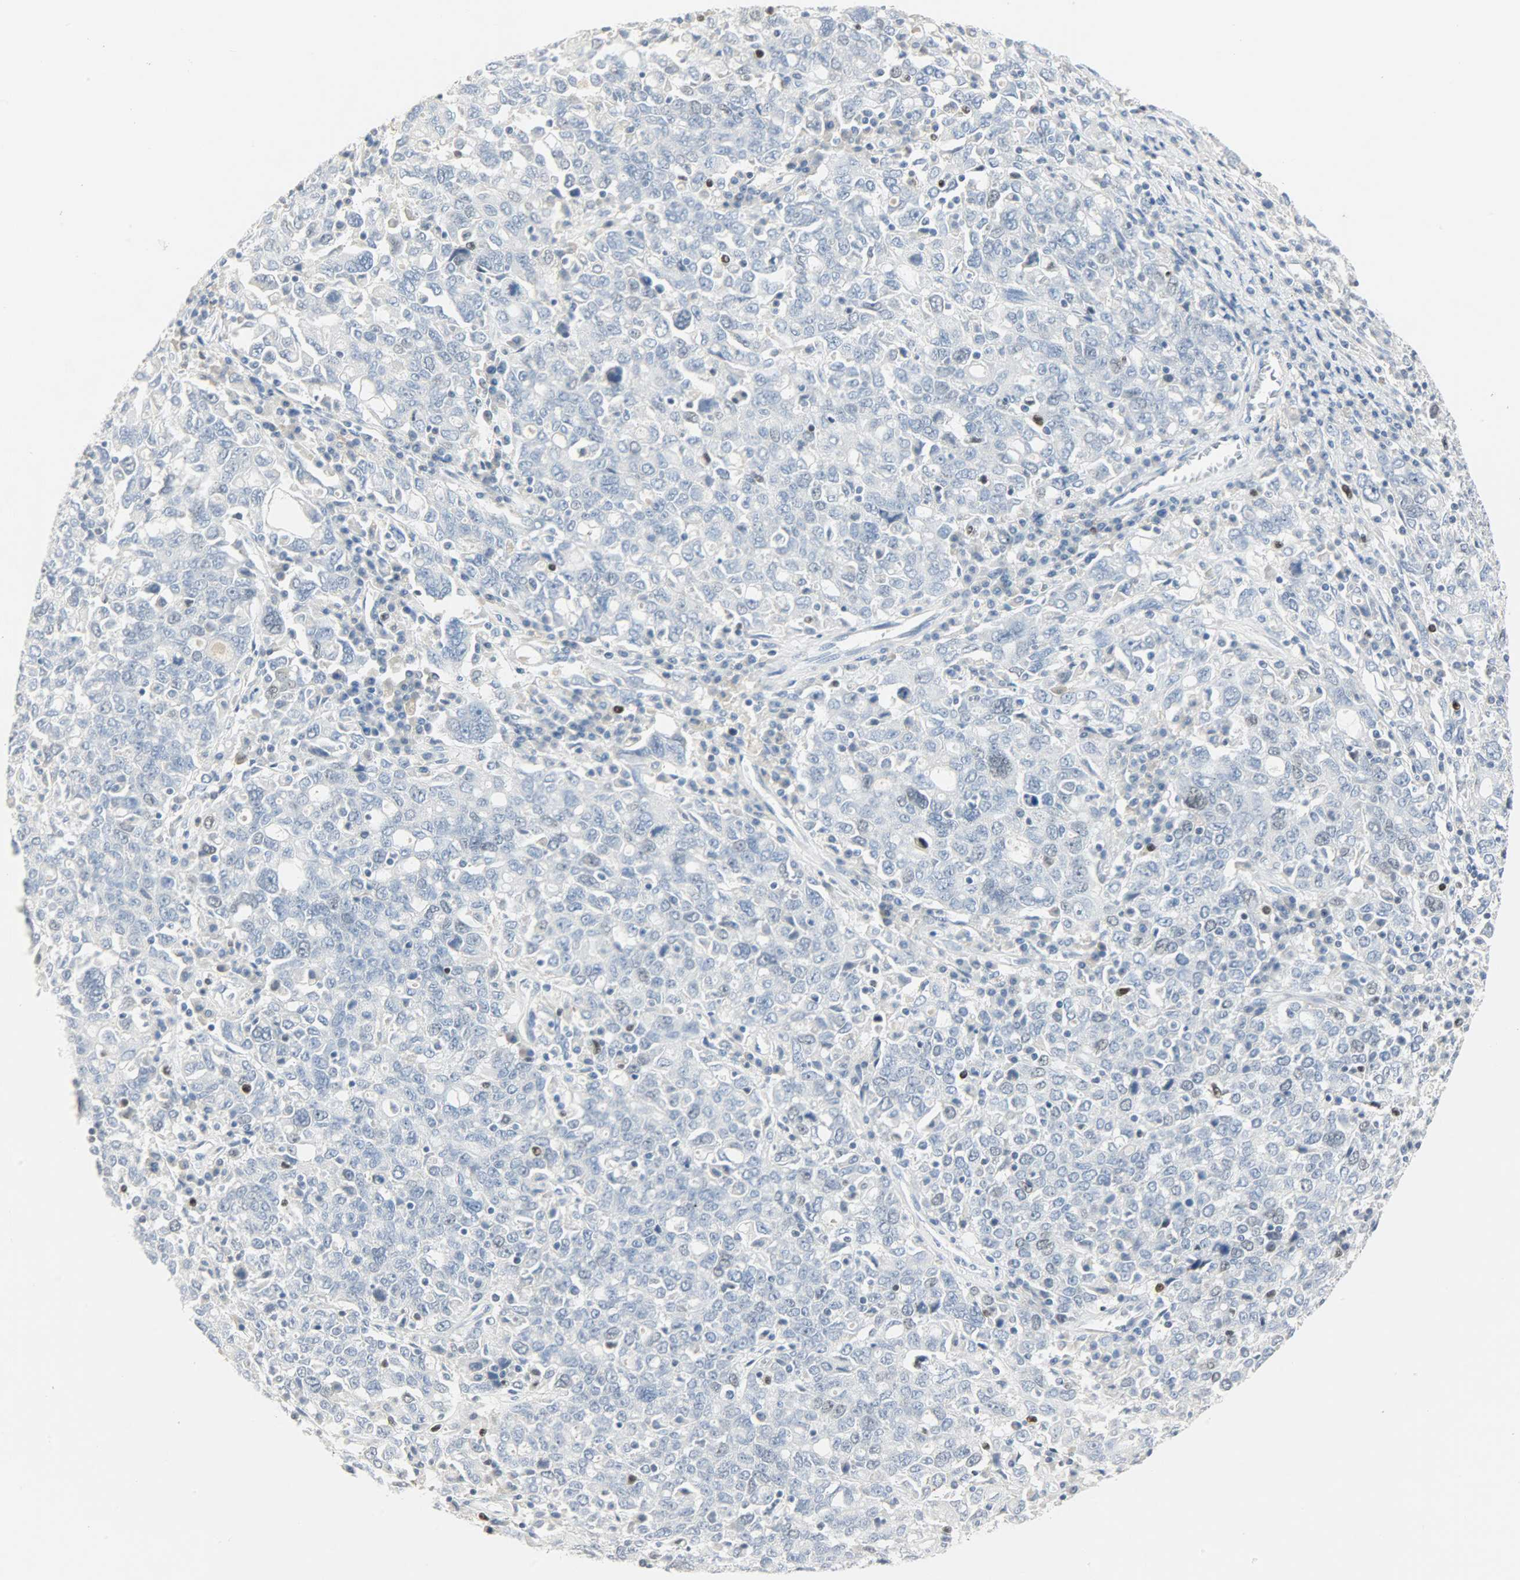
{"staining": {"intensity": "moderate", "quantity": "<25%", "location": "nuclear"}, "tissue": "ovarian cancer", "cell_type": "Tumor cells", "image_type": "cancer", "snomed": [{"axis": "morphology", "description": "Carcinoma, endometroid"}, {"axis": "topography", "description": "Ovary"}], "caption": "Ovarian cancer stained for a protein reveals moderate nuclear positivity in tumor cells.", "gene": "HELLS", "patient": {"sex": "female", "age": 62}}